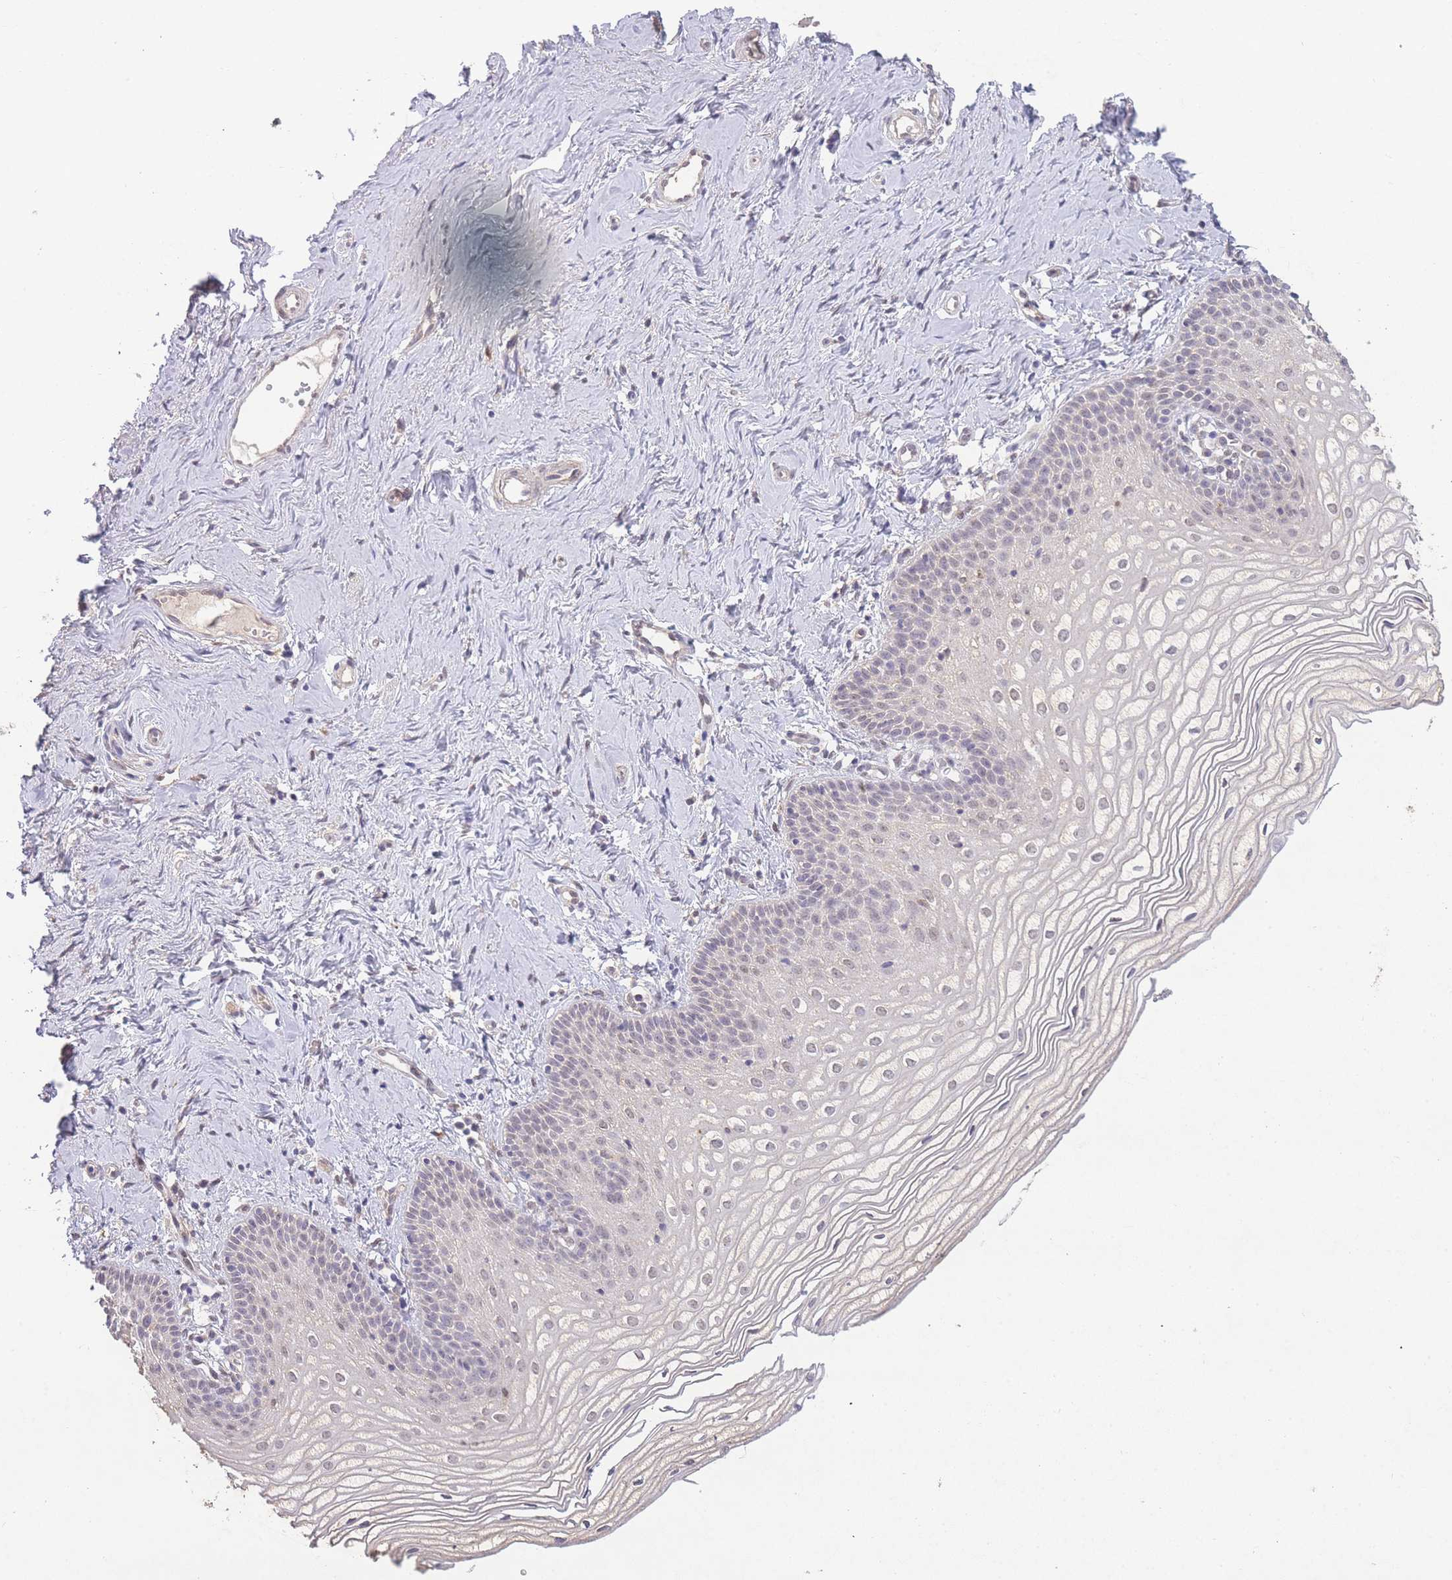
{"staining": {"intensity": "weak", "quantity": "<25%", "location": "nuclear"}, "tissue": "vagina", "cell_type": "Squamous epithelial cells", "image_type": "normal", "snomed": [{"axis": "morphology", "description": "Normal tissue, NOS"}, {"axis": "topography", "description": "Vagina"}], "caption": "DAB (3,3'-diaminobenzidine) immunohistochemical staining of normal human vagina shows no significant staining in squamous epithelial cells.", "gene": "RNF144B", "patient": {"sex": "female", "age": 56}}